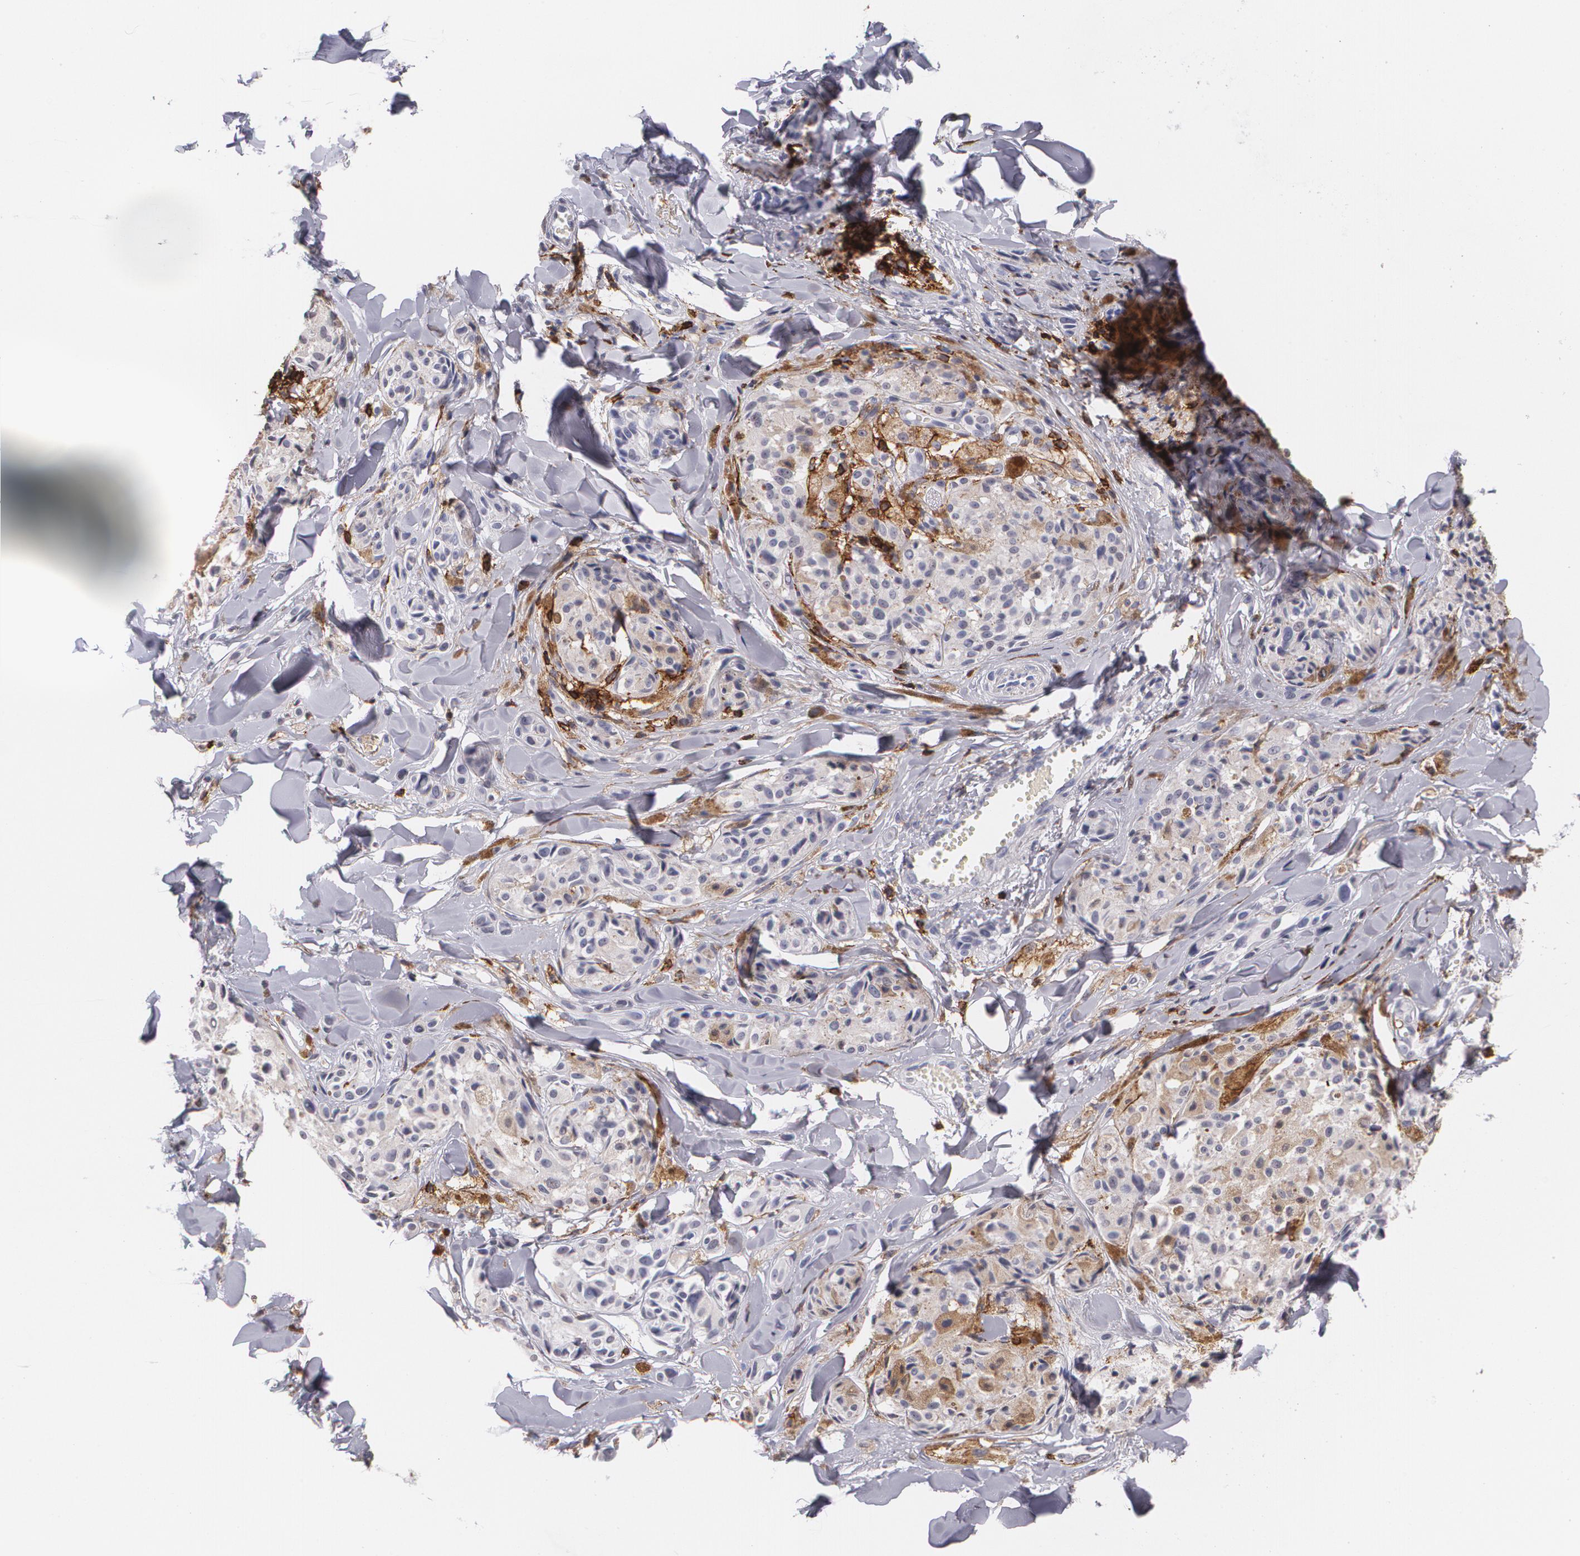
{"staining": {"intensity": "negative", "quantity": "none", "location": "none"}, "tissue": "melanoma", "cell_type": "Tumor cells", "image_type": "cancer", "snomed": [{"axis": "morphology", "description": "Malignant melanoma, Metastatic site"}, {"axis": "topography", "description": "Skin"}], "caption": "An immunohistochemistry micrograph of malignant melanoma (metastatic site) is shown. There is no staining in tumor cells of malignant melanoma (metastatic site). (Stains: DAB (3,3'-diaminobenzidine) immunohistochemistry (IHC) with hematoxylin counter stain, Microscopy: brightfield microscopy at high magnification).", "gene": "PTPRC", "patient": {"sex": "female", "age": 66}}